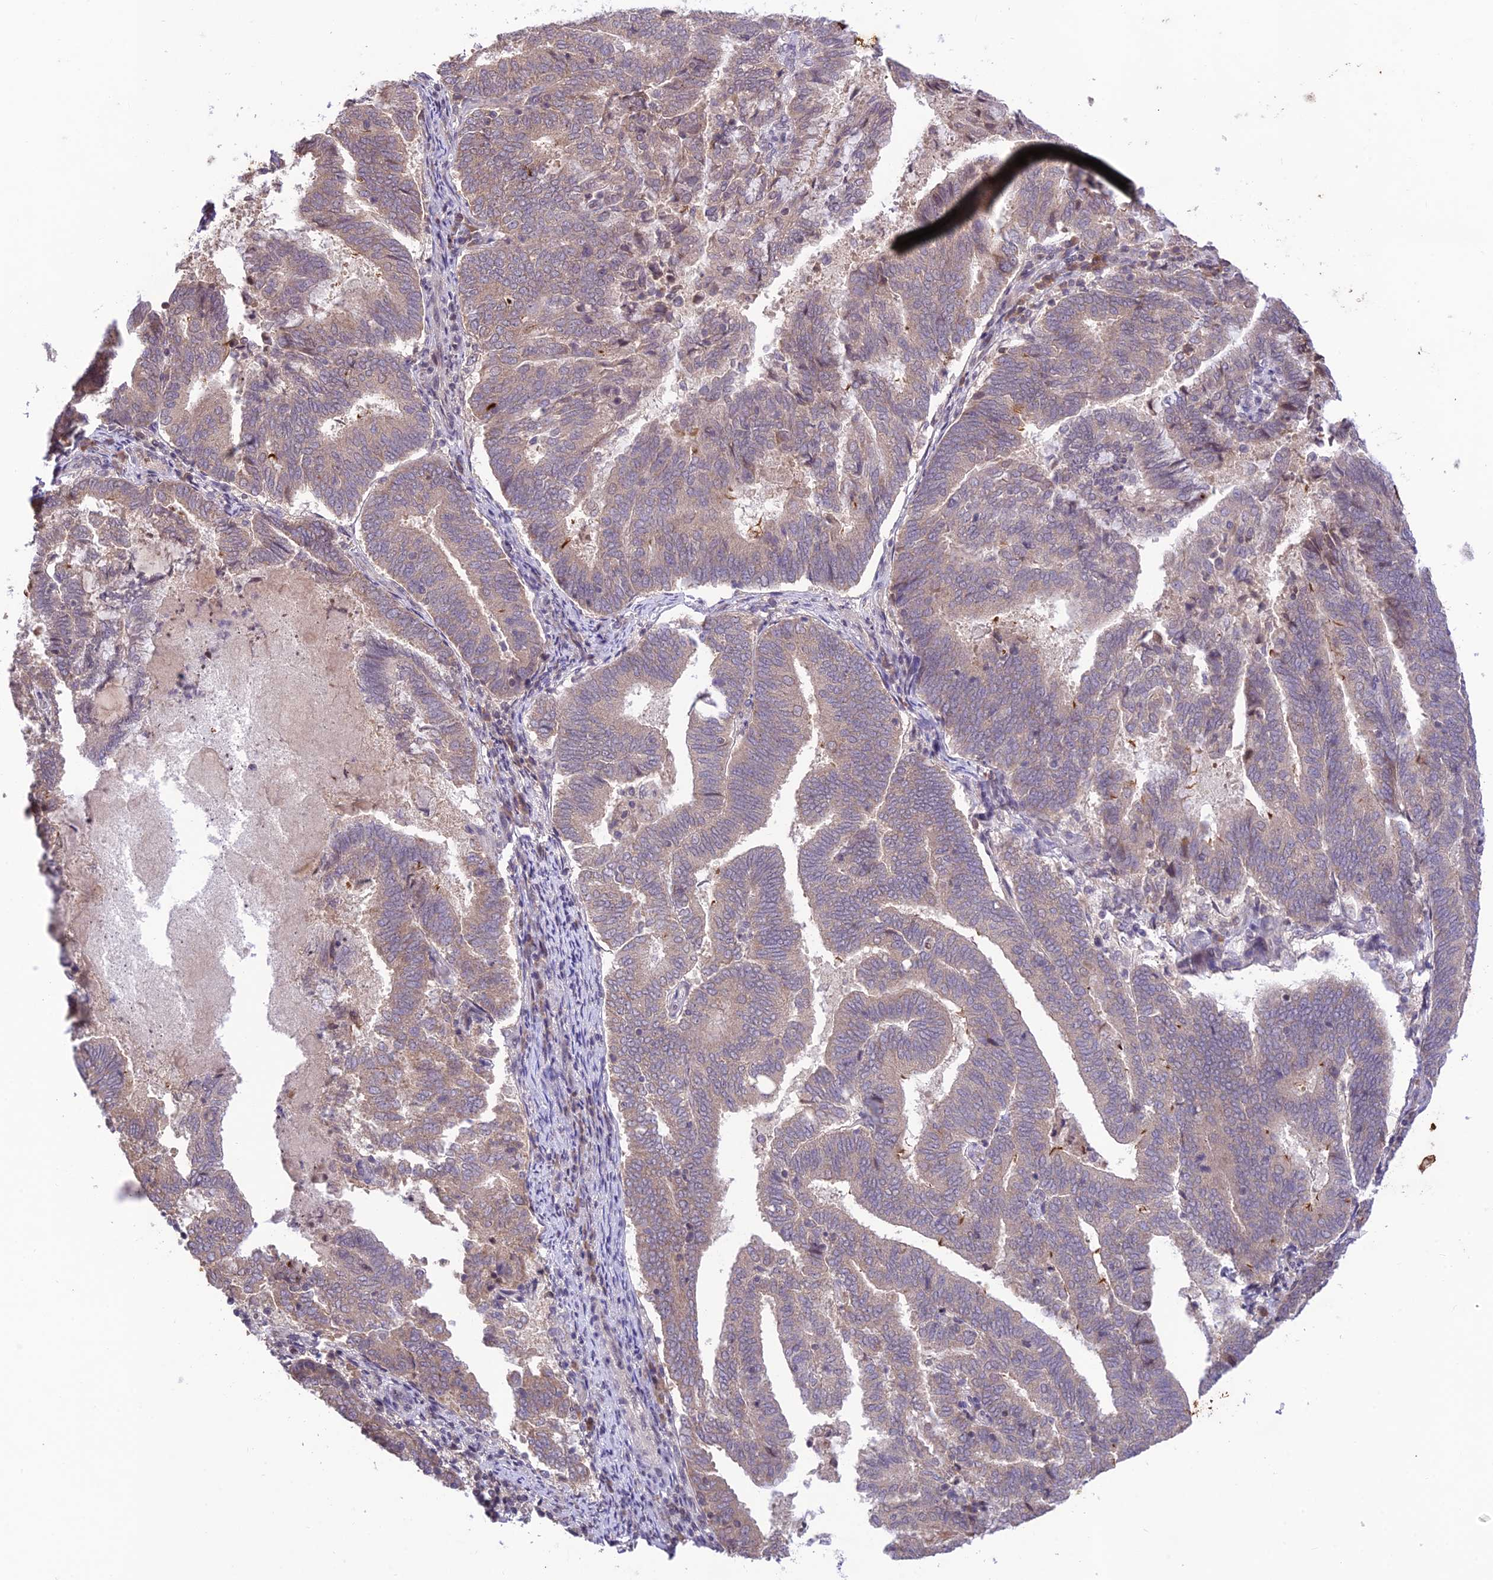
{"staining": {"intensity": "weak", "quantity": "25%-75%", "location": "cytoplasmic/membranous"}, "tissue": "endometrial cancer", "cell_type": "Tumor cells", "image_type": "cancer", "snomed": [{"axis": "morphology", "description": "Adenocarcinoma, NOS"}, {"axis": "topography", "description": "Endometrium"}], "caption": "Immunohistochemistry of human endometrial cancer (adenocarcinoma) displays low levels of weak cytoplasmic/membranous expression in about 25%-75% of tumor cells.", "gene": "TEKT1", "patient": {"sex": "female", "age": 80}}